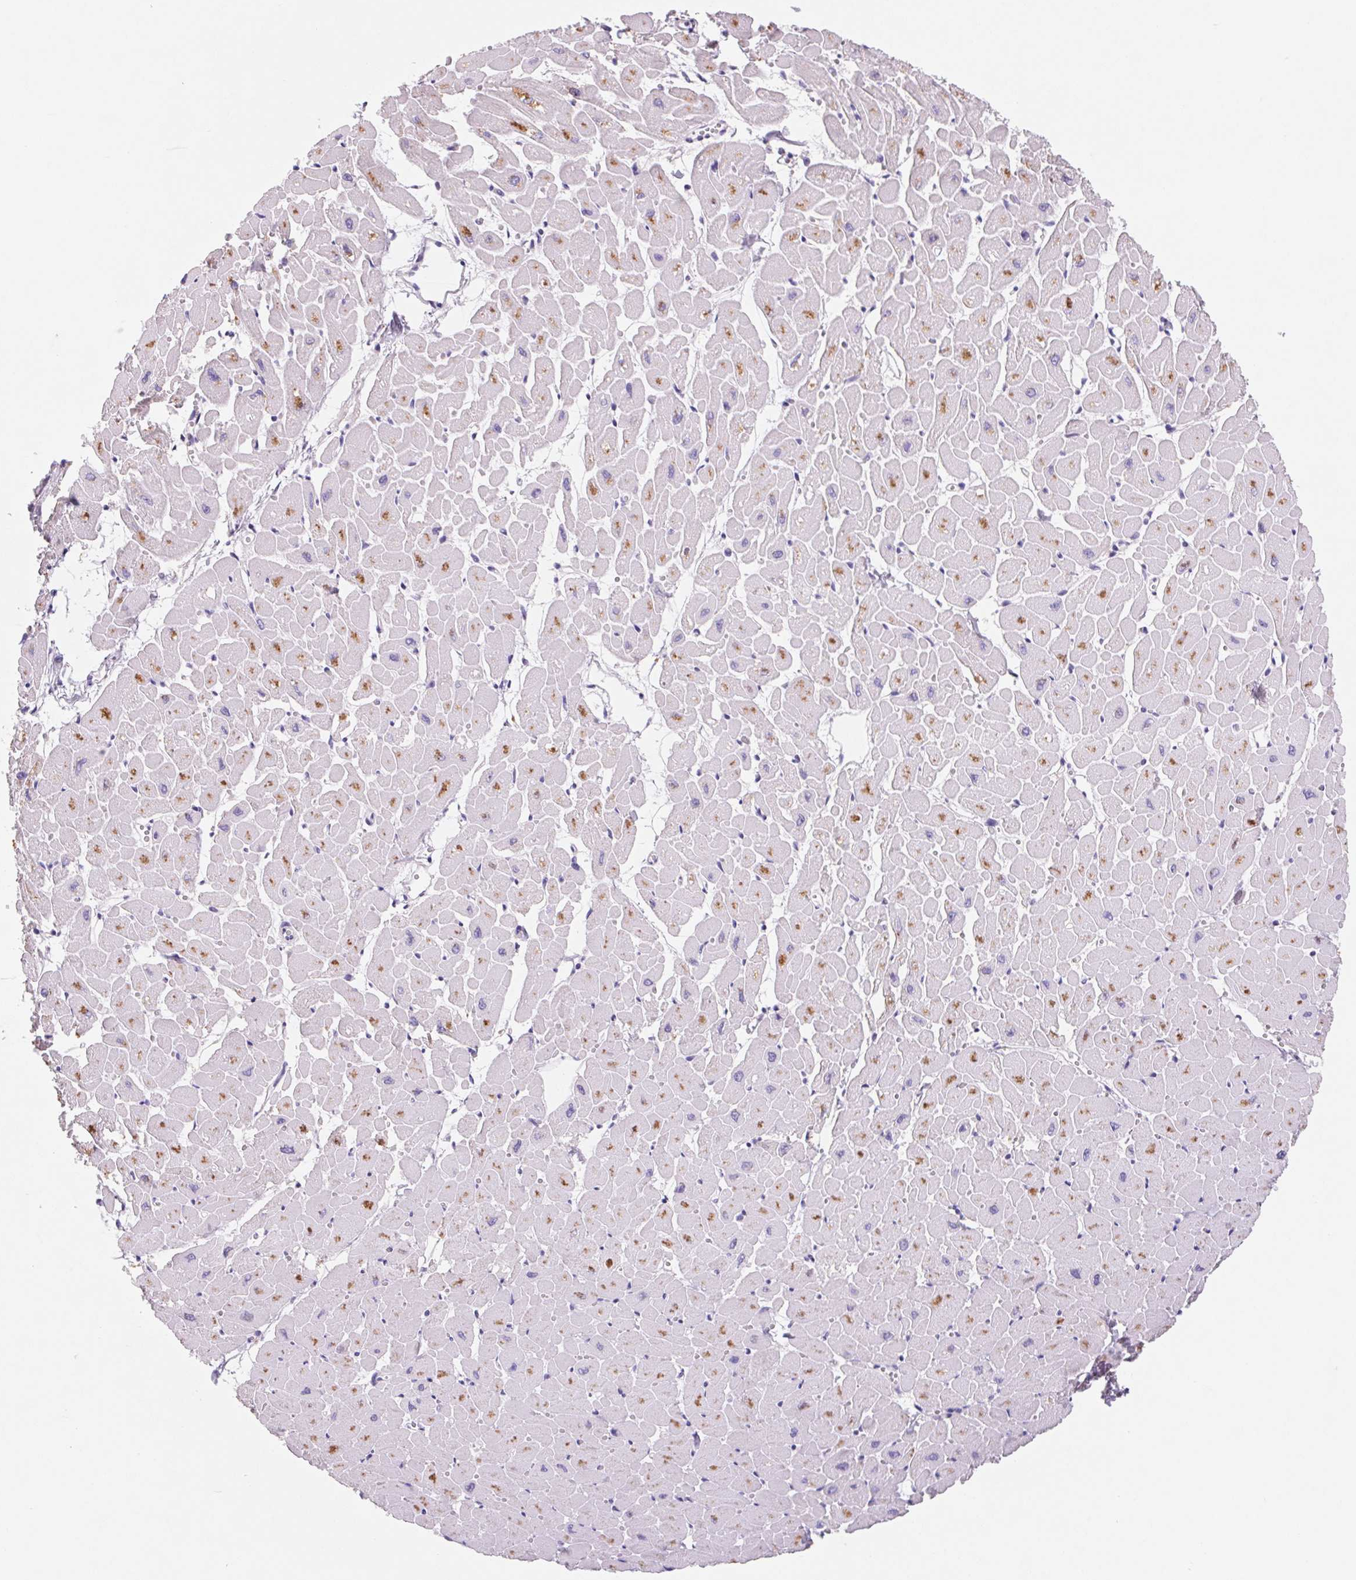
{"staining": {"intensity": "moderate", "quantity": "<25%", "location": "cytoplasmic/membranous"}, "tissue": "heart muscle", "cell_type": "Cardiomyocytes", "image_type": "normal", "snomed": [{"axis": "morphology", "description": "Normal tissue, NOS"}, {"axis": "topography", "description": "Heart"}], "caption": "Heart muscle stained with DAB immunohistochemistry shows low levels of moderate cytoplasmic/membranous expression in approximately <25% of cardiomyocytes.", "gene": "DPPA5", "patient": {"sex": "male", "age": 57}}